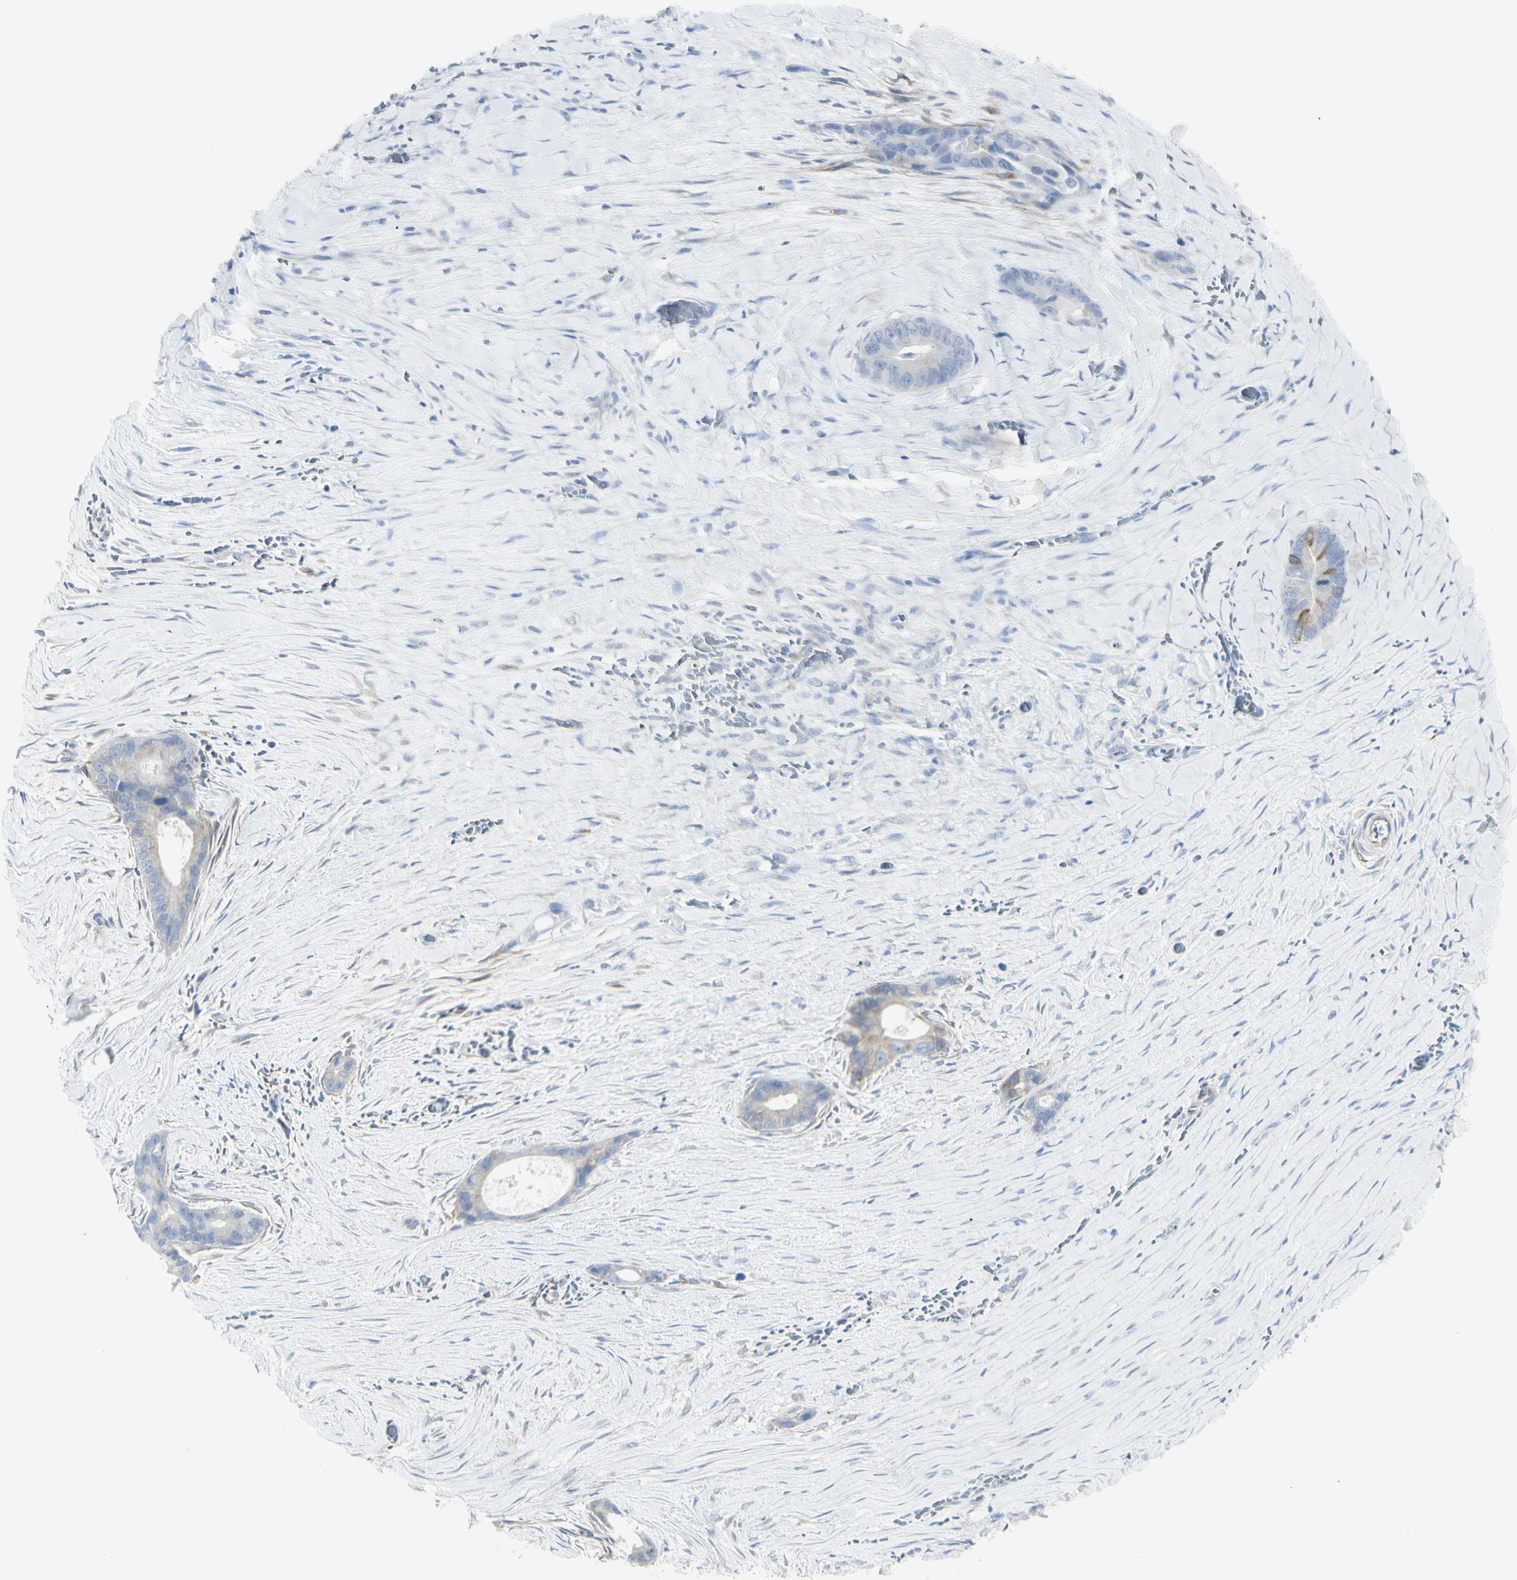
{"staining": {"intensity": "weak", "quantity": "<25%", "location": "cytoplasmic/membranous"}, "tissue": "liver cancer", "cell_type": "Tumor cells", "image_type": "cancer", "snomed": [{"axis": "morphology", "description": "Cholangiocarcinoma"}, {"axis": "topography", "description": "Liver"}], "caption": "Human liver cancer stained for a protein using immunohistochemistry reveals no positivity in tumor cells.", "gene": "ENSG00000198211", "patient": {"sex": "female", "age": 55}}